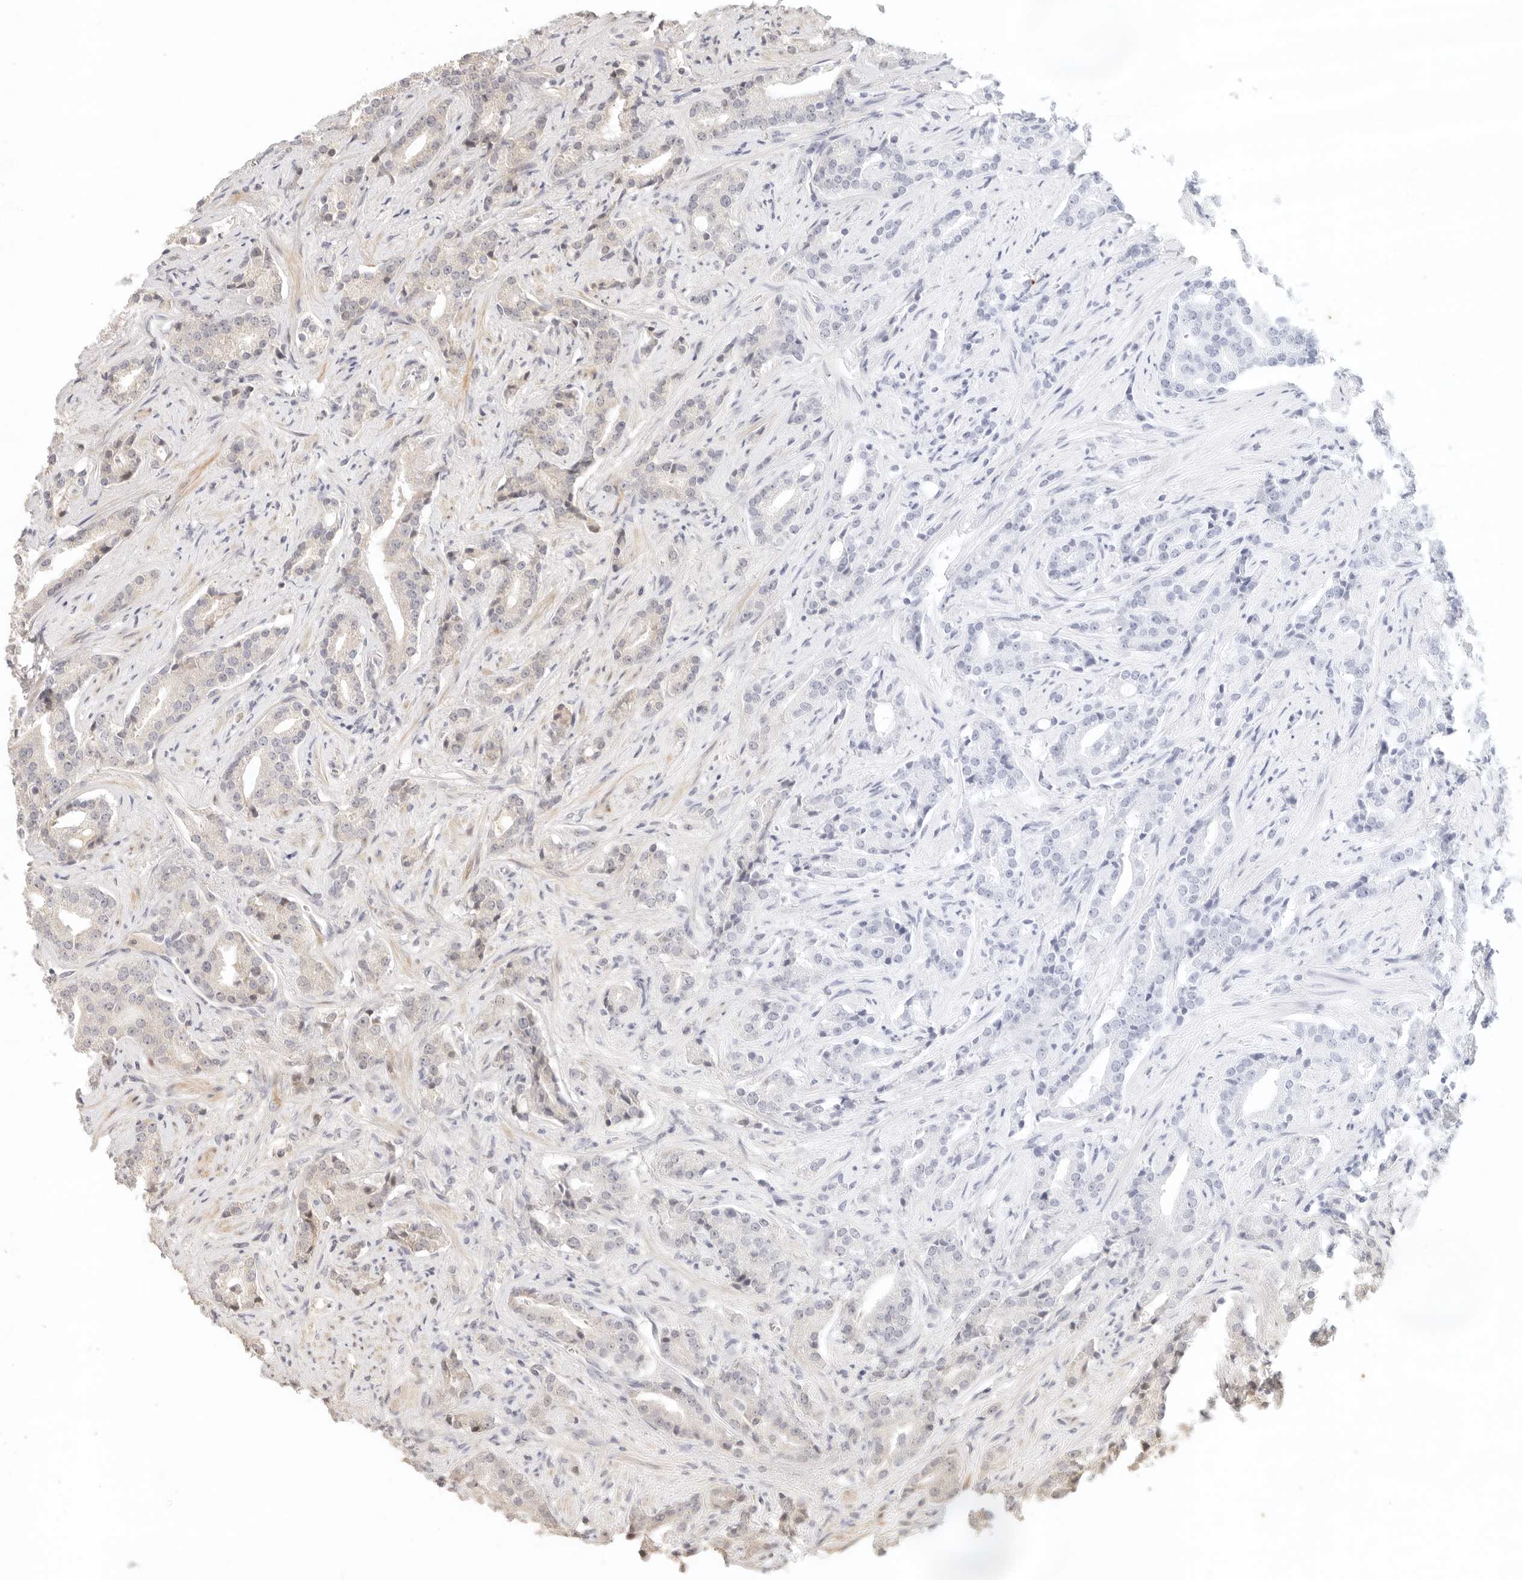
{"staining": {"intensity": "negative", "quantity": "none", "location": "none"}, "tissue": "prostate cancer", "cell_type": "Tumor cells", "image_type": "cancer", "snomed": [{"axis": "morphology", "description": "Adenocarcinoma, Low grade"}, {"axis": "topography", "description": "Prostate"}], "caption": "Tumor cells show no significant expression in prostate low-grade adenocarcinoma. Brightfield microscopy of immunohistochemistry (IHC) stained with DAB (brown) and hematoxylin (blue), captured at high magnification.", "gene": "PHLDA3", "patient": {"sex": "male", "age": 67}}